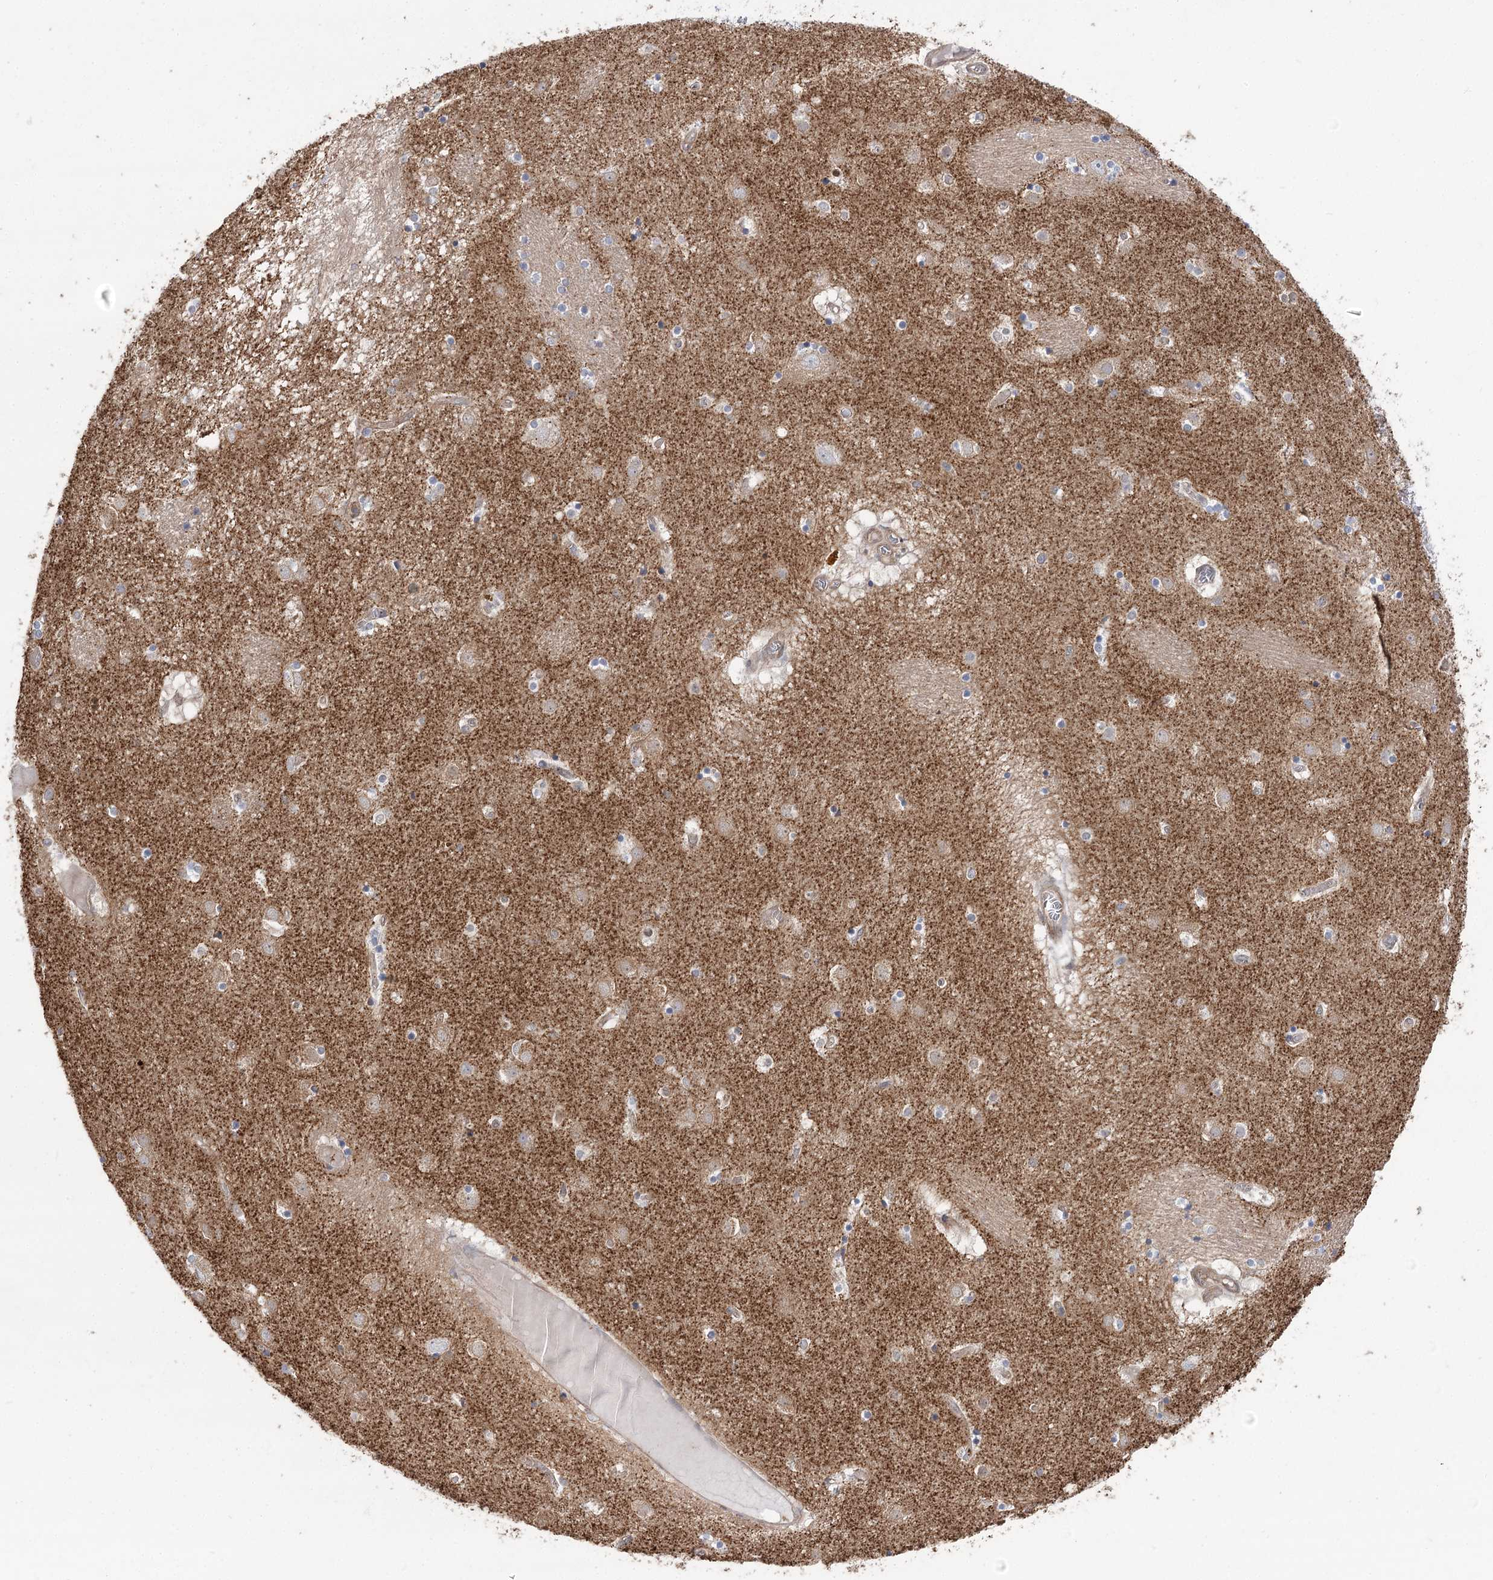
{"staining": {"intensity": "weak", "quantity": "<25%", "location": "cytoplasmic/membranous"}, "tissue": "caudate", "cell_type": "Glial cells", "image_type": "normal", "snomed": [{"axis": "morphology", "description": "Normal tissue, NOS"}, {"axis": "topography", "description": "Lateral ventricle wall"}], "caption": "Human caudate stained for a protein using IHC exhibits no positivity in glial cells.", "gene": "VPS37B", "patient": {"sex": "male", "age": 70}}